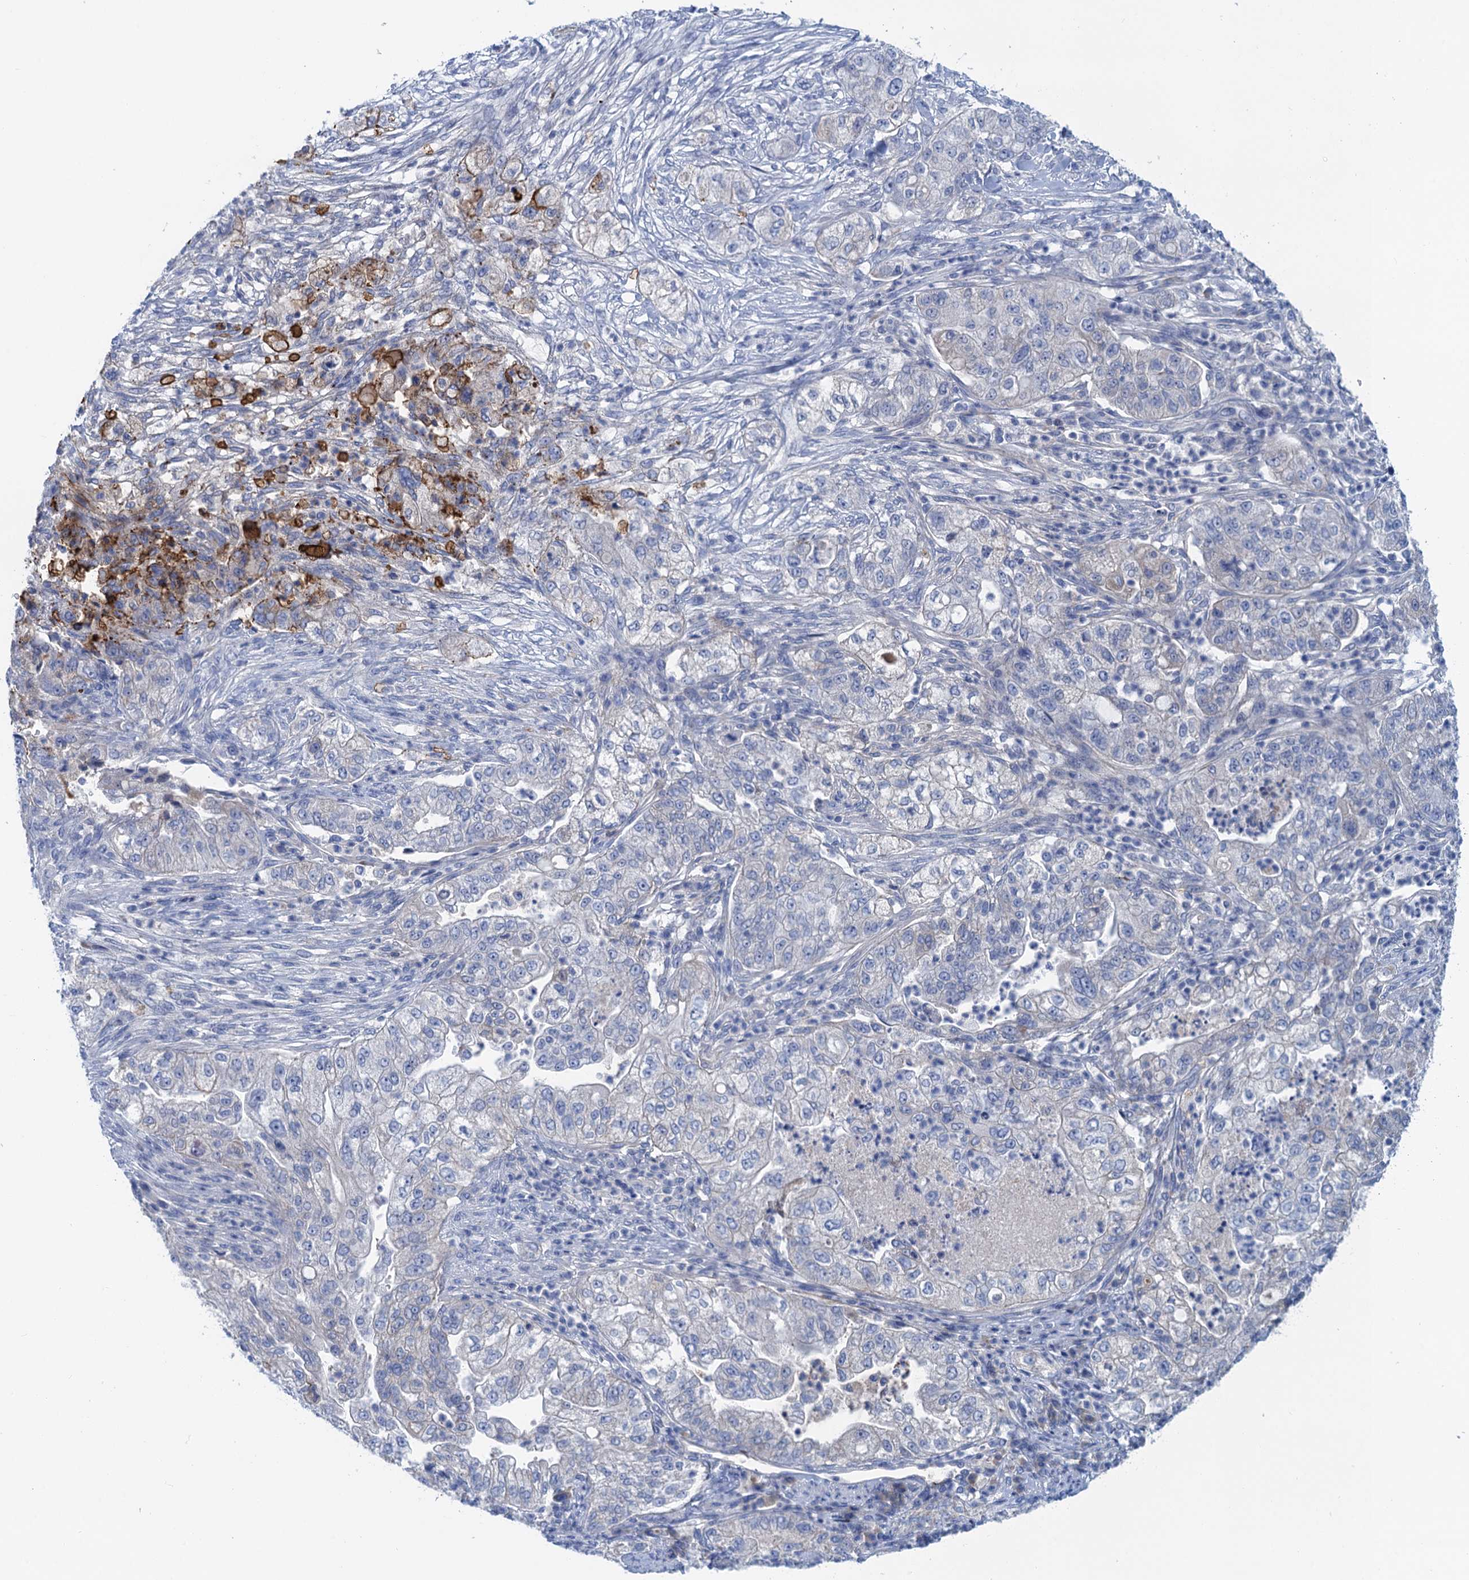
{"staining": {"intensity": "negative", "quantity": "none", "location": "none"}, "tissue": "pancreatic cancer", "cell_type": "Tumor cells", "image_type": "cancer", "snomed": [{"axis": "morphology", "description": "Adenocarcinoma, NOS"}, {"axis": "topography", "description": "Pancreas"}], "caption": "There is no significant expression in tumor cells of pancreatic cancer.", "gene": "MYADML2", "patient": {"sex": "female", "age": 78}}